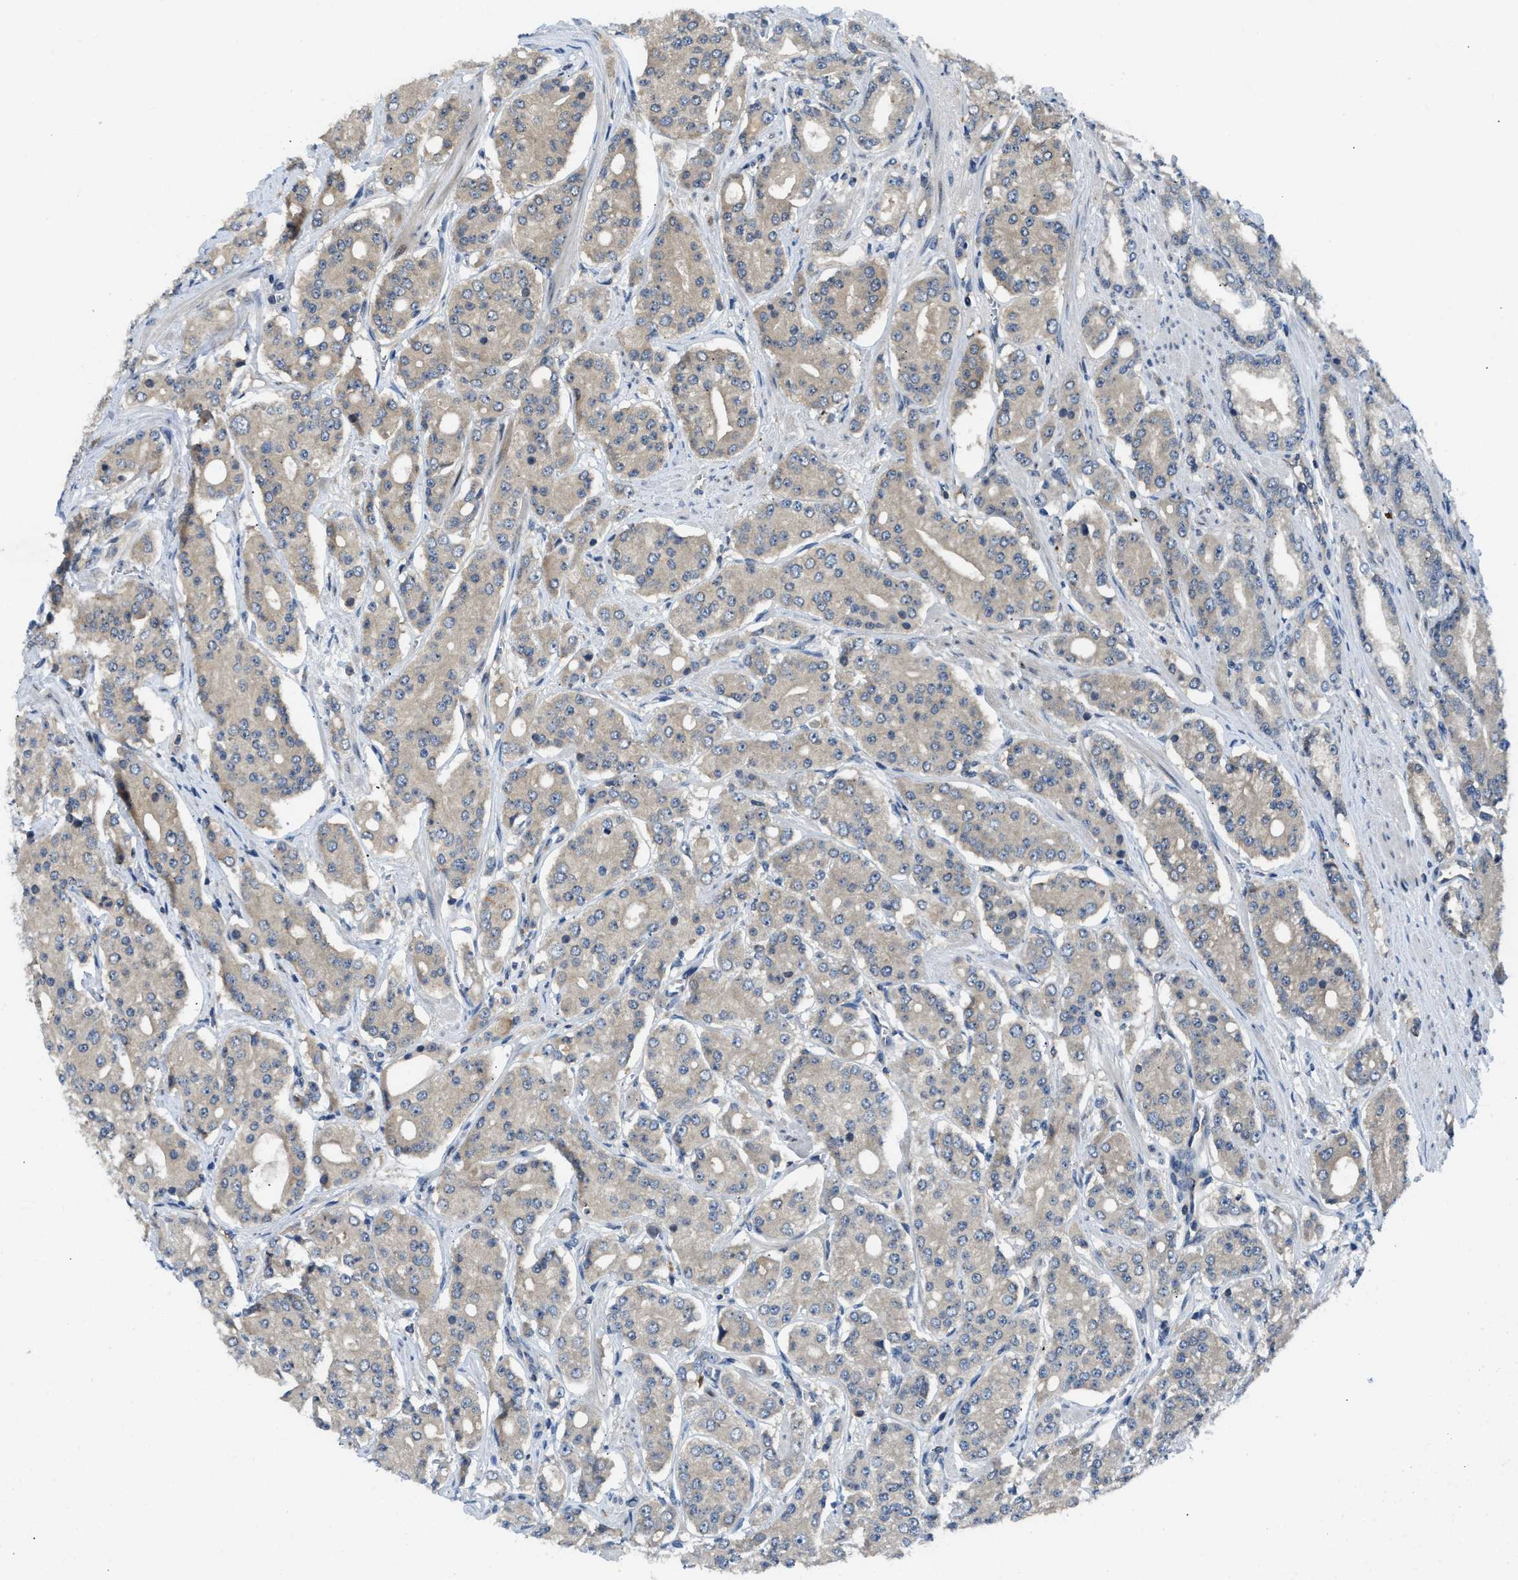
{"staining": {"intensity": "weak", "quantity": ">75%", "location": "cytoplasmic/membranous"}, "tissue": "prostate cancer", "cell_type": "Tumor cells", "image_type": "cancer", "snomed": [{"axis": "morphology", "description": "Adenocarcinoma, High grade"}, {"axis": "topography", "description": "Prostate"}], "caption": "The immunohistochemical stain shows weak cytoplasmic/membranous staining in tumor cells of prostate high-grade adenocarcinoma tissue.", "gene": "ZNF251", "patient": {"sex": "male", "age": 71}}